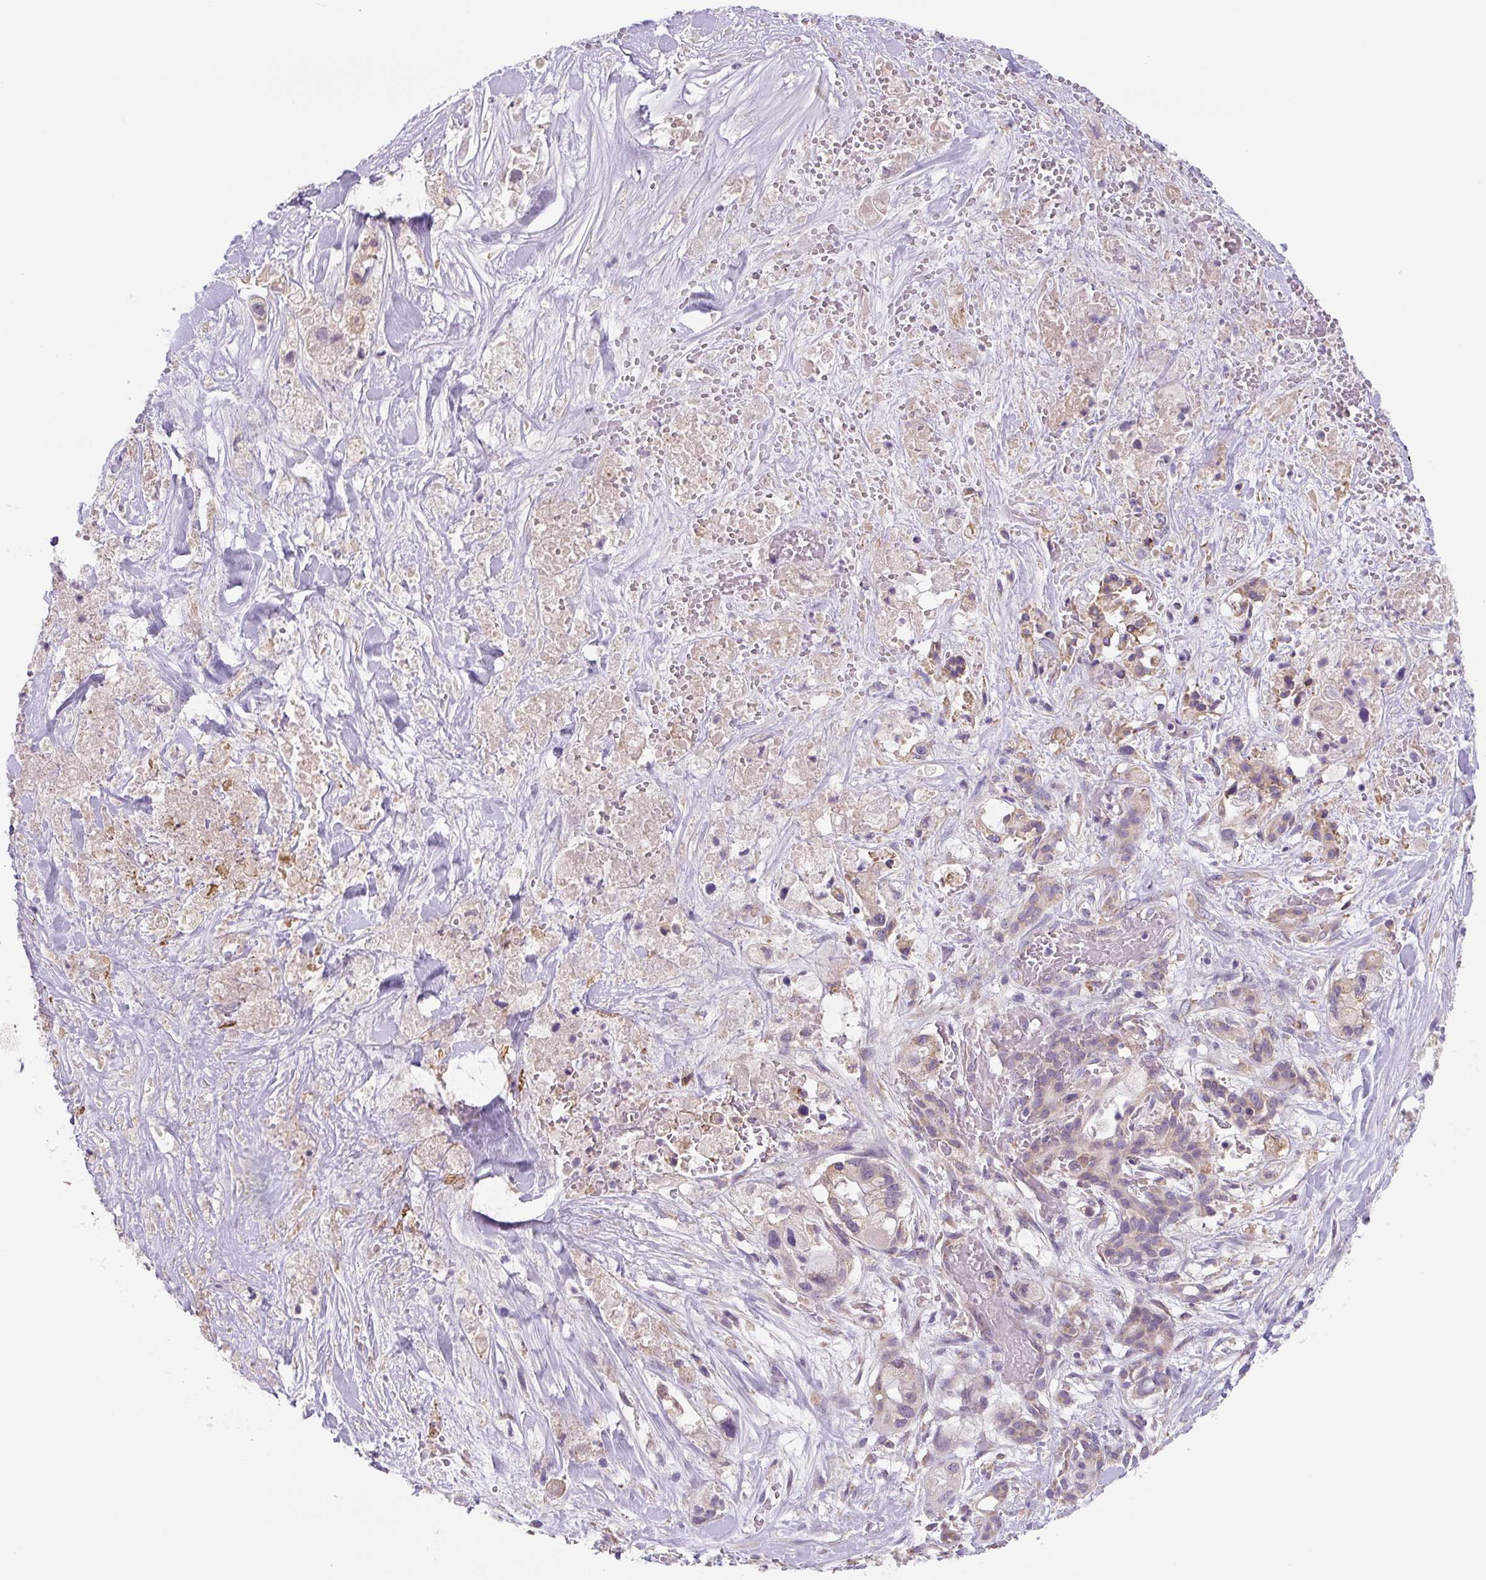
{"staining": {"intensity": "negative", "quantity": "none", "location": "none"}, "tissue": "pancreatic cancer", "cell_type": "Tumor cells", "image_type": "cancer", "snomed": [{"axis": "morphology", "description": "Adenocarcinoma, NOS"}, {"axis": "topography", "description": "Pancreas"}], "caption": "A histopathology image of human pancreatic adenocarcinoma is negative for staining in tumor cells.", "gene": "FZD5", "patient": {"sex": "male", "age": 44}}